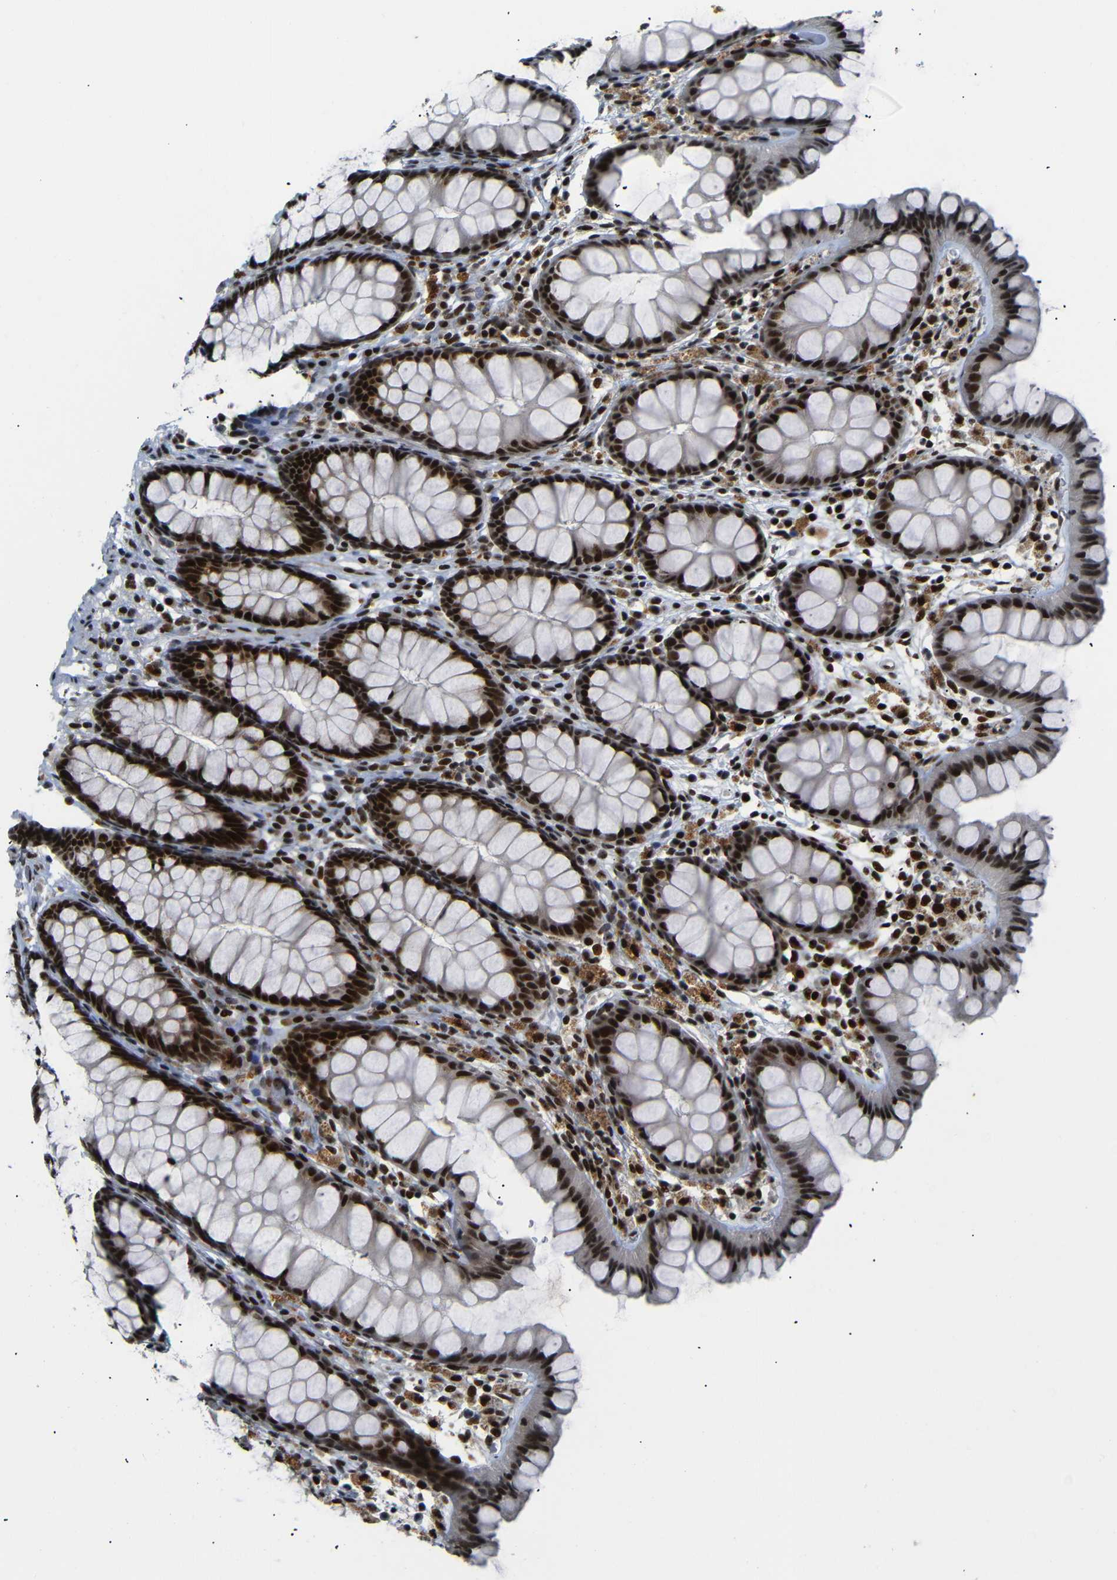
{"staining": {"intensity": "strong", "quantity": ">75%", "location": "nuclear"}, "tissue": "colon", "cell_type": "Endothelial cells", "image_type": "normal", "snomed": [{"axis": "morphology", "description": "Normal tissue, NOS"}, {"axis": "topography", "description": "Colon"}], "caption": "Strong nuclear protein expression is seen in approximately >75% of endothelial cells in colon. (DAB IHC, brown staining for protein, blue staining for nuclei).", "gene": "SETDB2", "patient": {"sex": "female", "age": 55}}